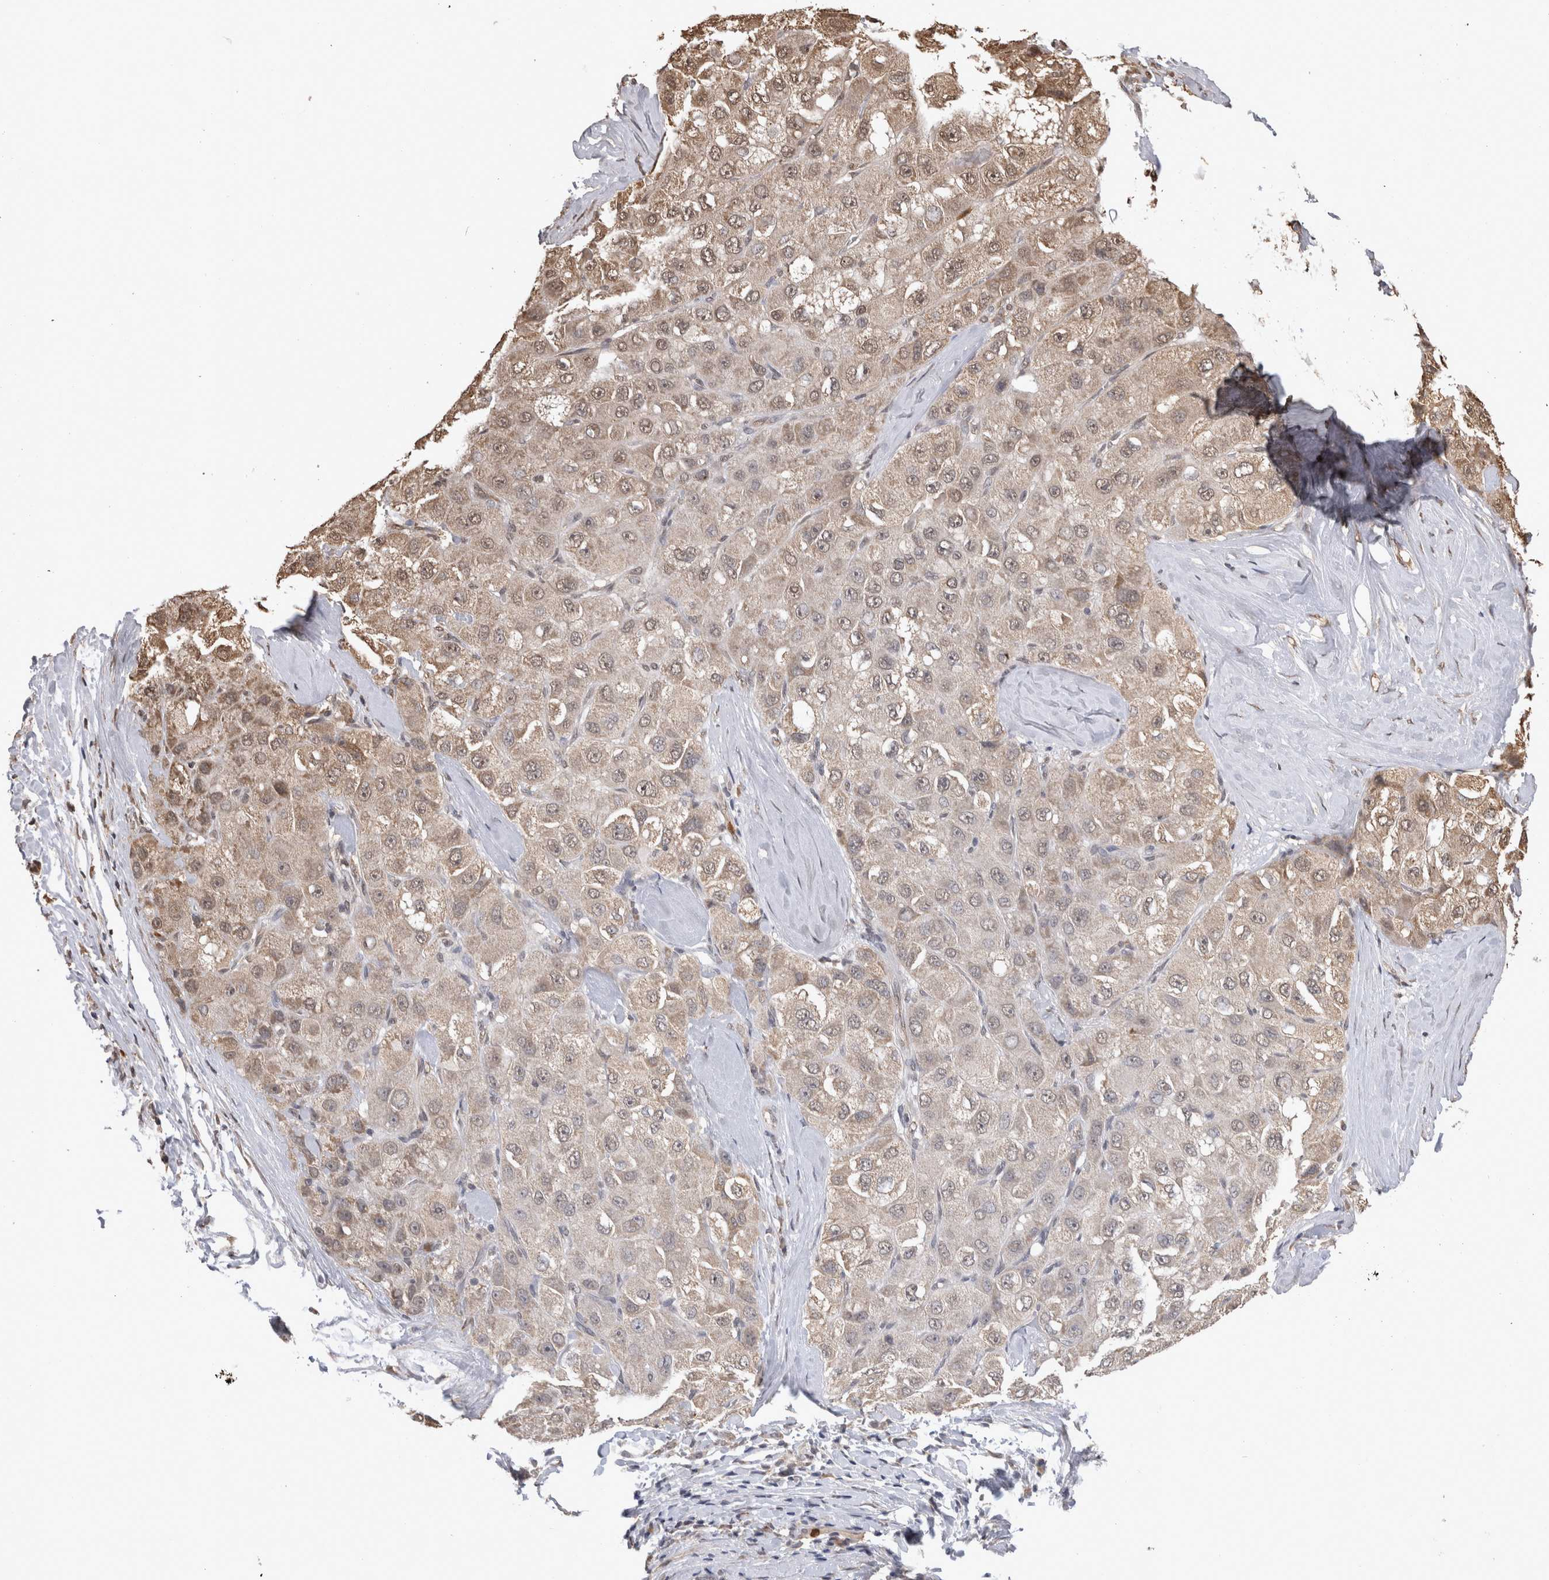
{"staining": {"intensity": "weak", "quantity": "25%-75%", "location": "cytoplasmic/membranous"}, "tissue": "liver cancer", "cell_type": "Tumor cells", "image_type": "cancer", "snomed": [{"axis": "morphology", "description": "Carcinoma, Hepatocellular, NOS"}, {"axis": "topography", "description": "Liver"}], "caption": "Human hepatocellular carcinoma (liver) stained for a protein (brown) demonstrates weak cytoplasmic/membranous positive expression in about 25%-75% of tumor cells.", "gene": "PAK4", "patient": {"sex": "male", "age": 80}}